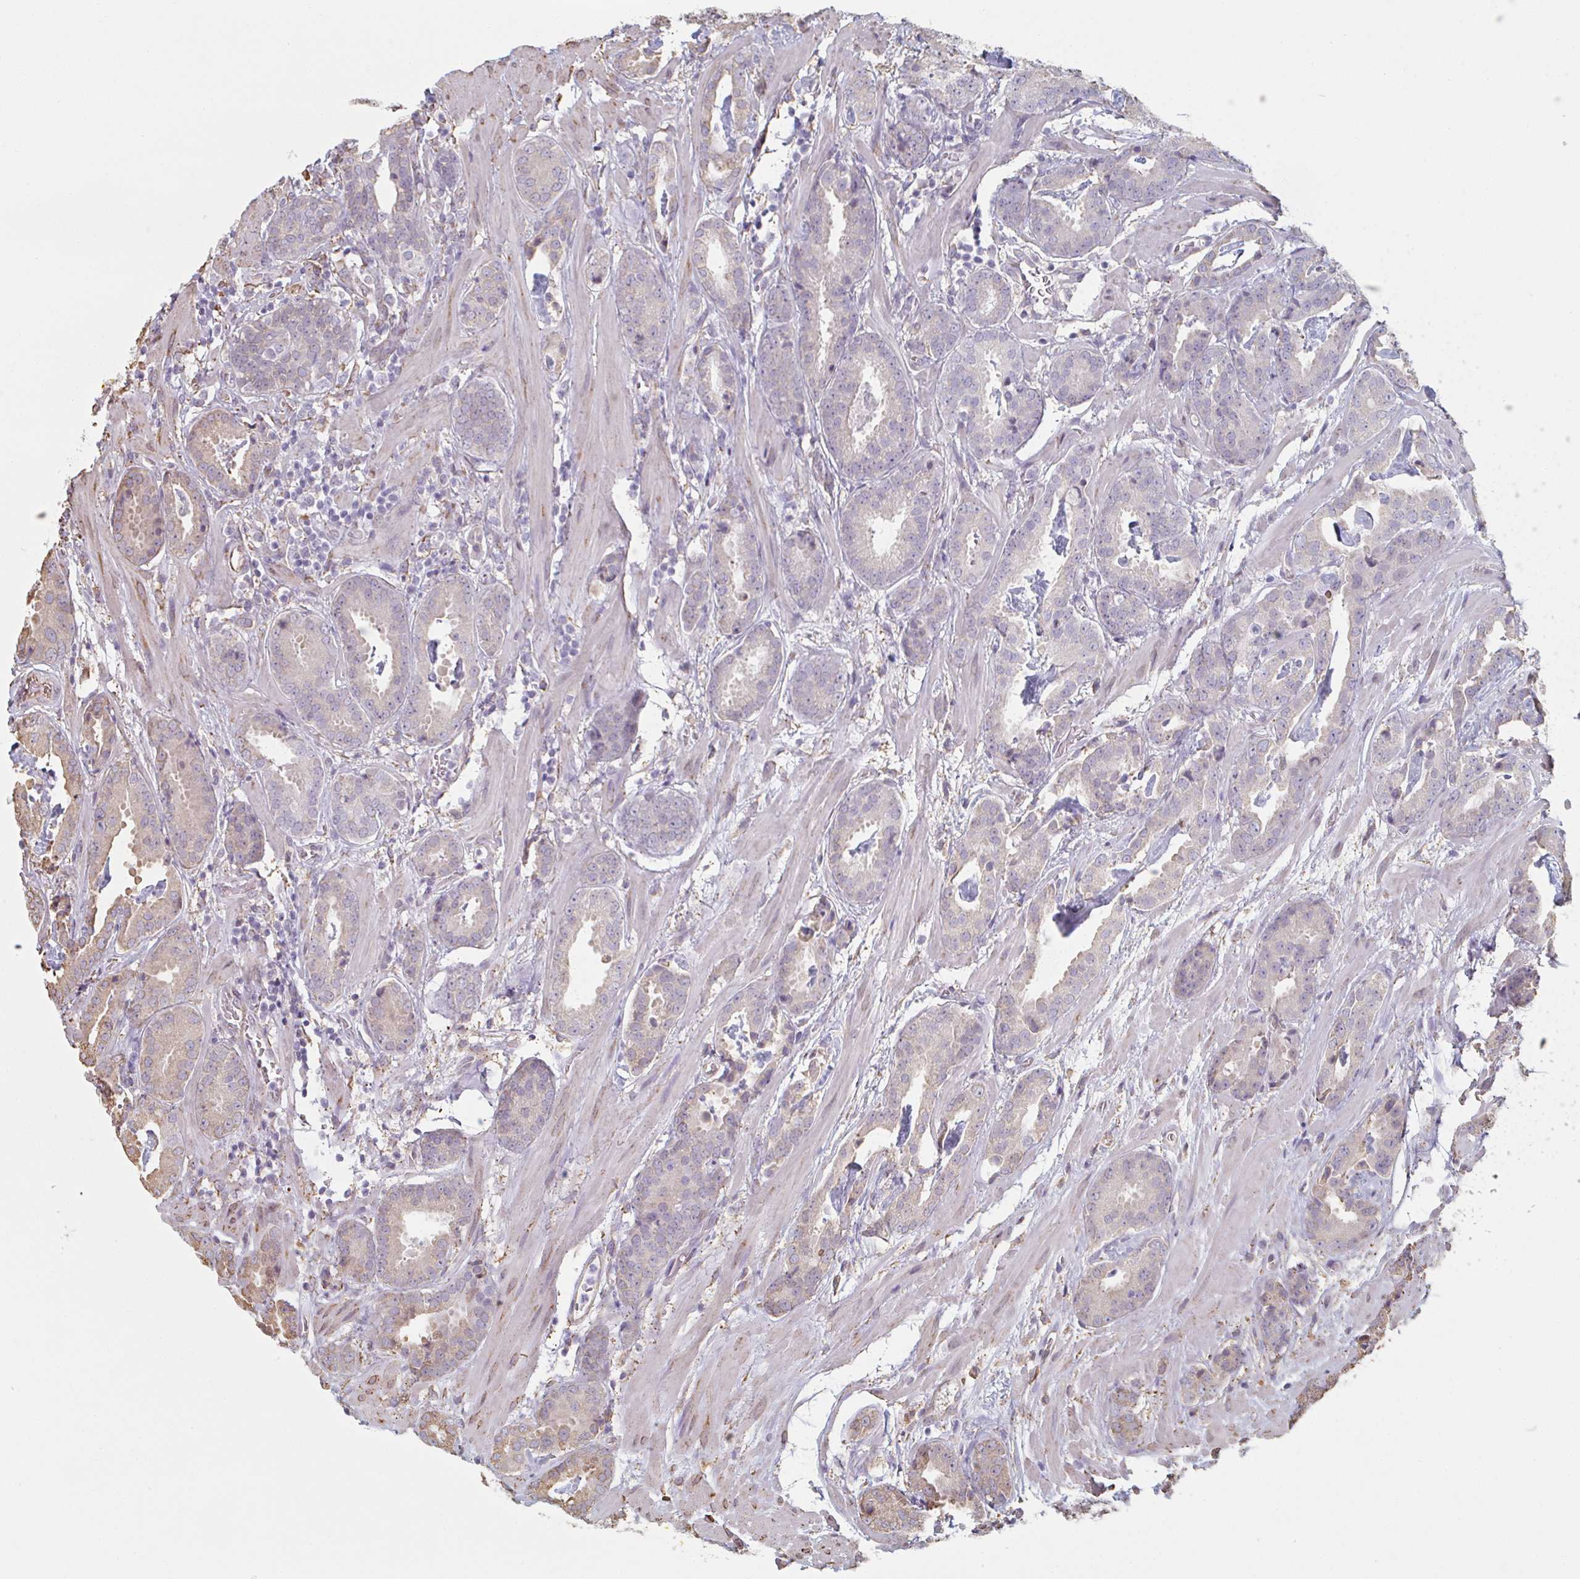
{"staining": {"intensity": "moderate", "quantity": "<25%", "location": "cytoplasmic/membranous"}, "tissue": "prostate cancer", "cell_type": "Tumor cells", "image_type": "cancer", "snomed": [{"axis": "morphology", "description": "Adenocarcinoma, Low grade"}, {"axis": "topography", "description": "Prostate"}], "caption": "Immunohistochemical staining of human adenocarcinoma (low-grade) (prostate) exhibits low levels of moderate cytoplasmic/membranous protein staining in approximately <25% of tumor cells.", "gene": "RAB5IF", "patient": {"sex": "male", "age": 62}}